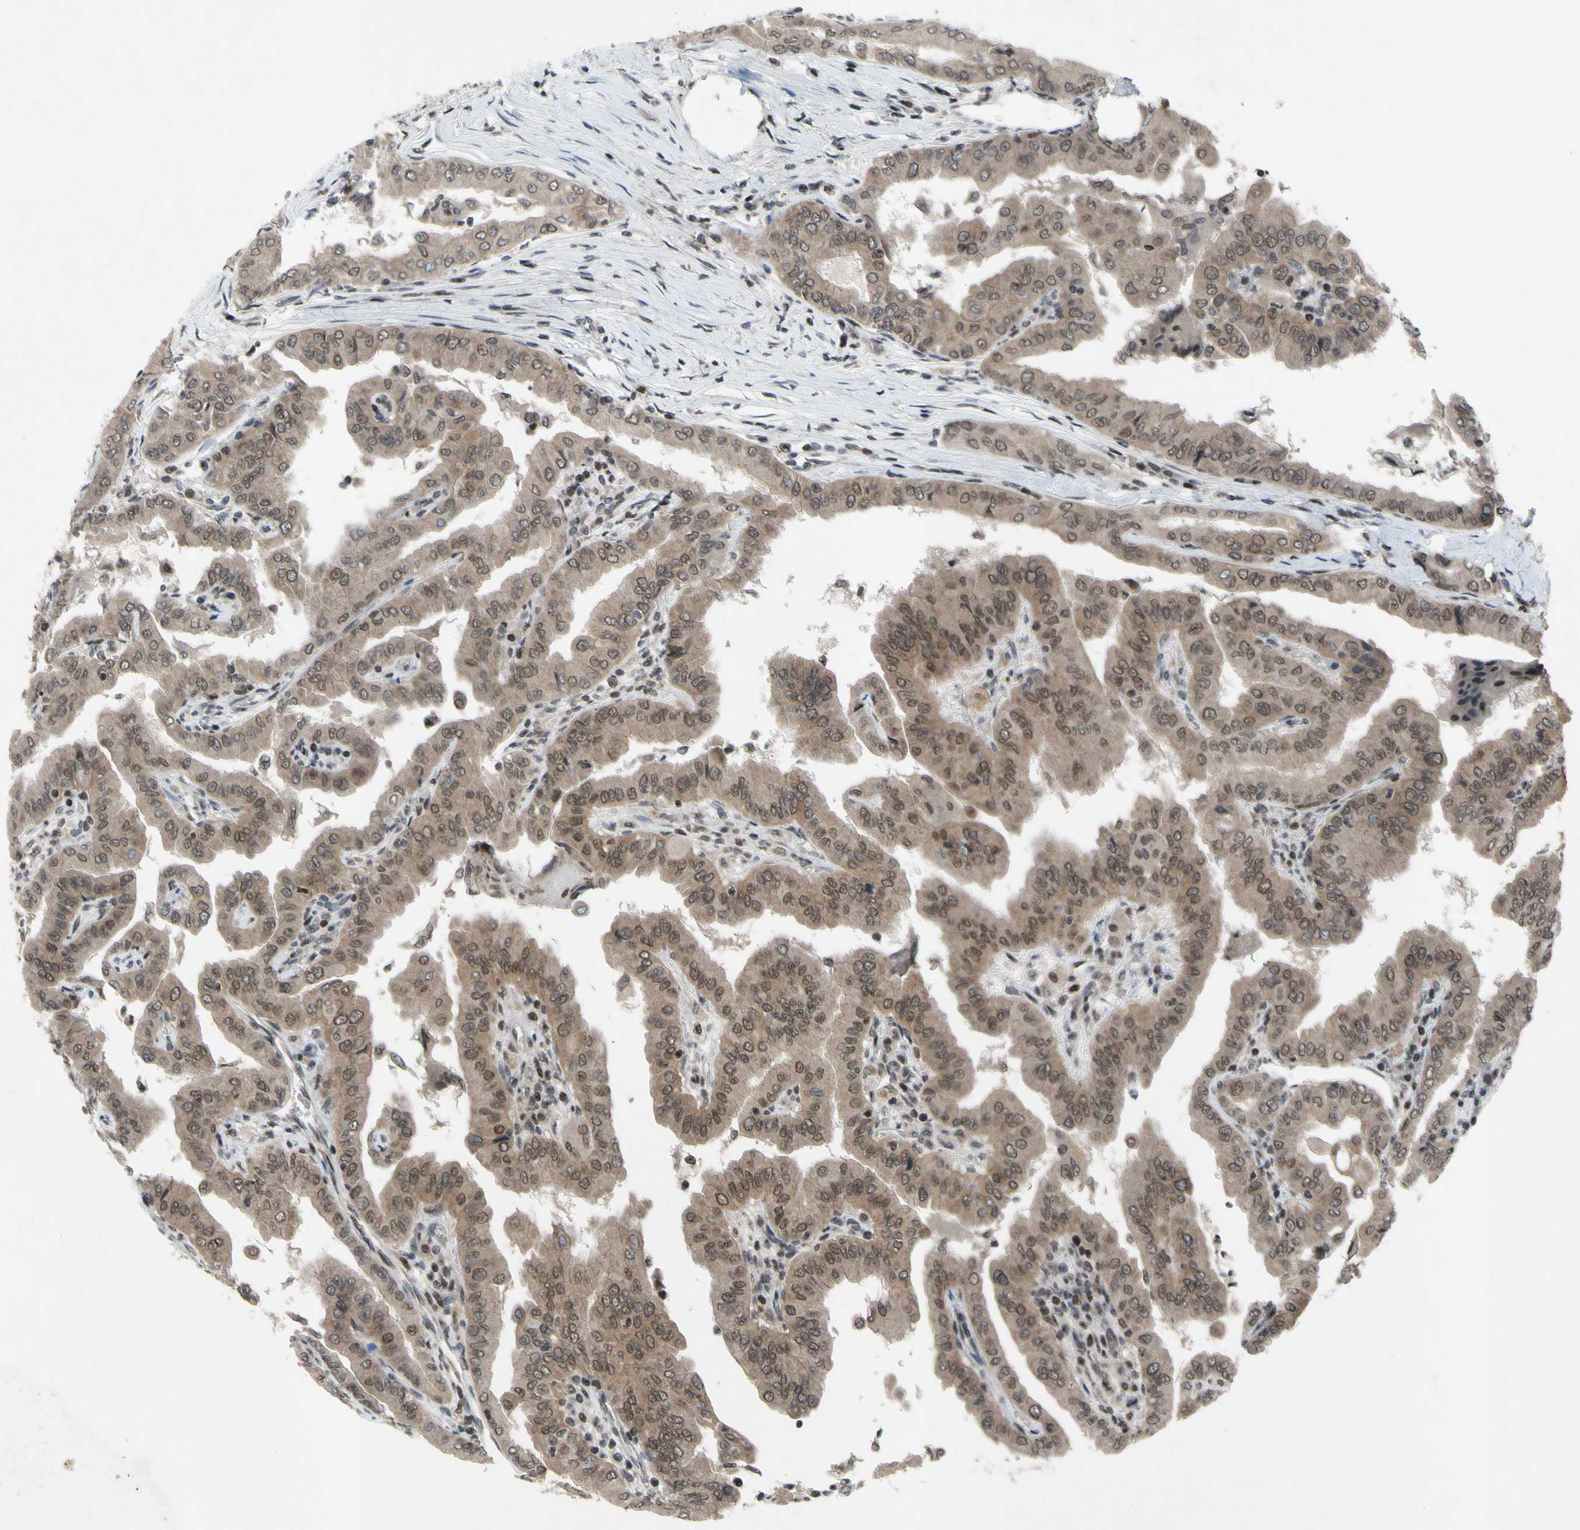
{"staining": {"intensity": "weak", "quantity": "25%-75%", "location": "cytoplasmic/membranous,nuclear"}, "tissue": "thyroid cancer", "cell_type": "Tumor cells", "image_type": "cancer", "snomed": [{"axis": "morphology", "description": "Papillary adenocarcinoma, NOS"}, {"axis": "topography", "description": "Thyroid gland"}], "caption": "A histopathology image of thyroid papillary adenocarcinoma stained for a protein displays weak cytoplasmic/membranous and nuclear brown staining in tumor cells.", "gene": "XPO1", "patient": {"sex": "male", "age": 33}}